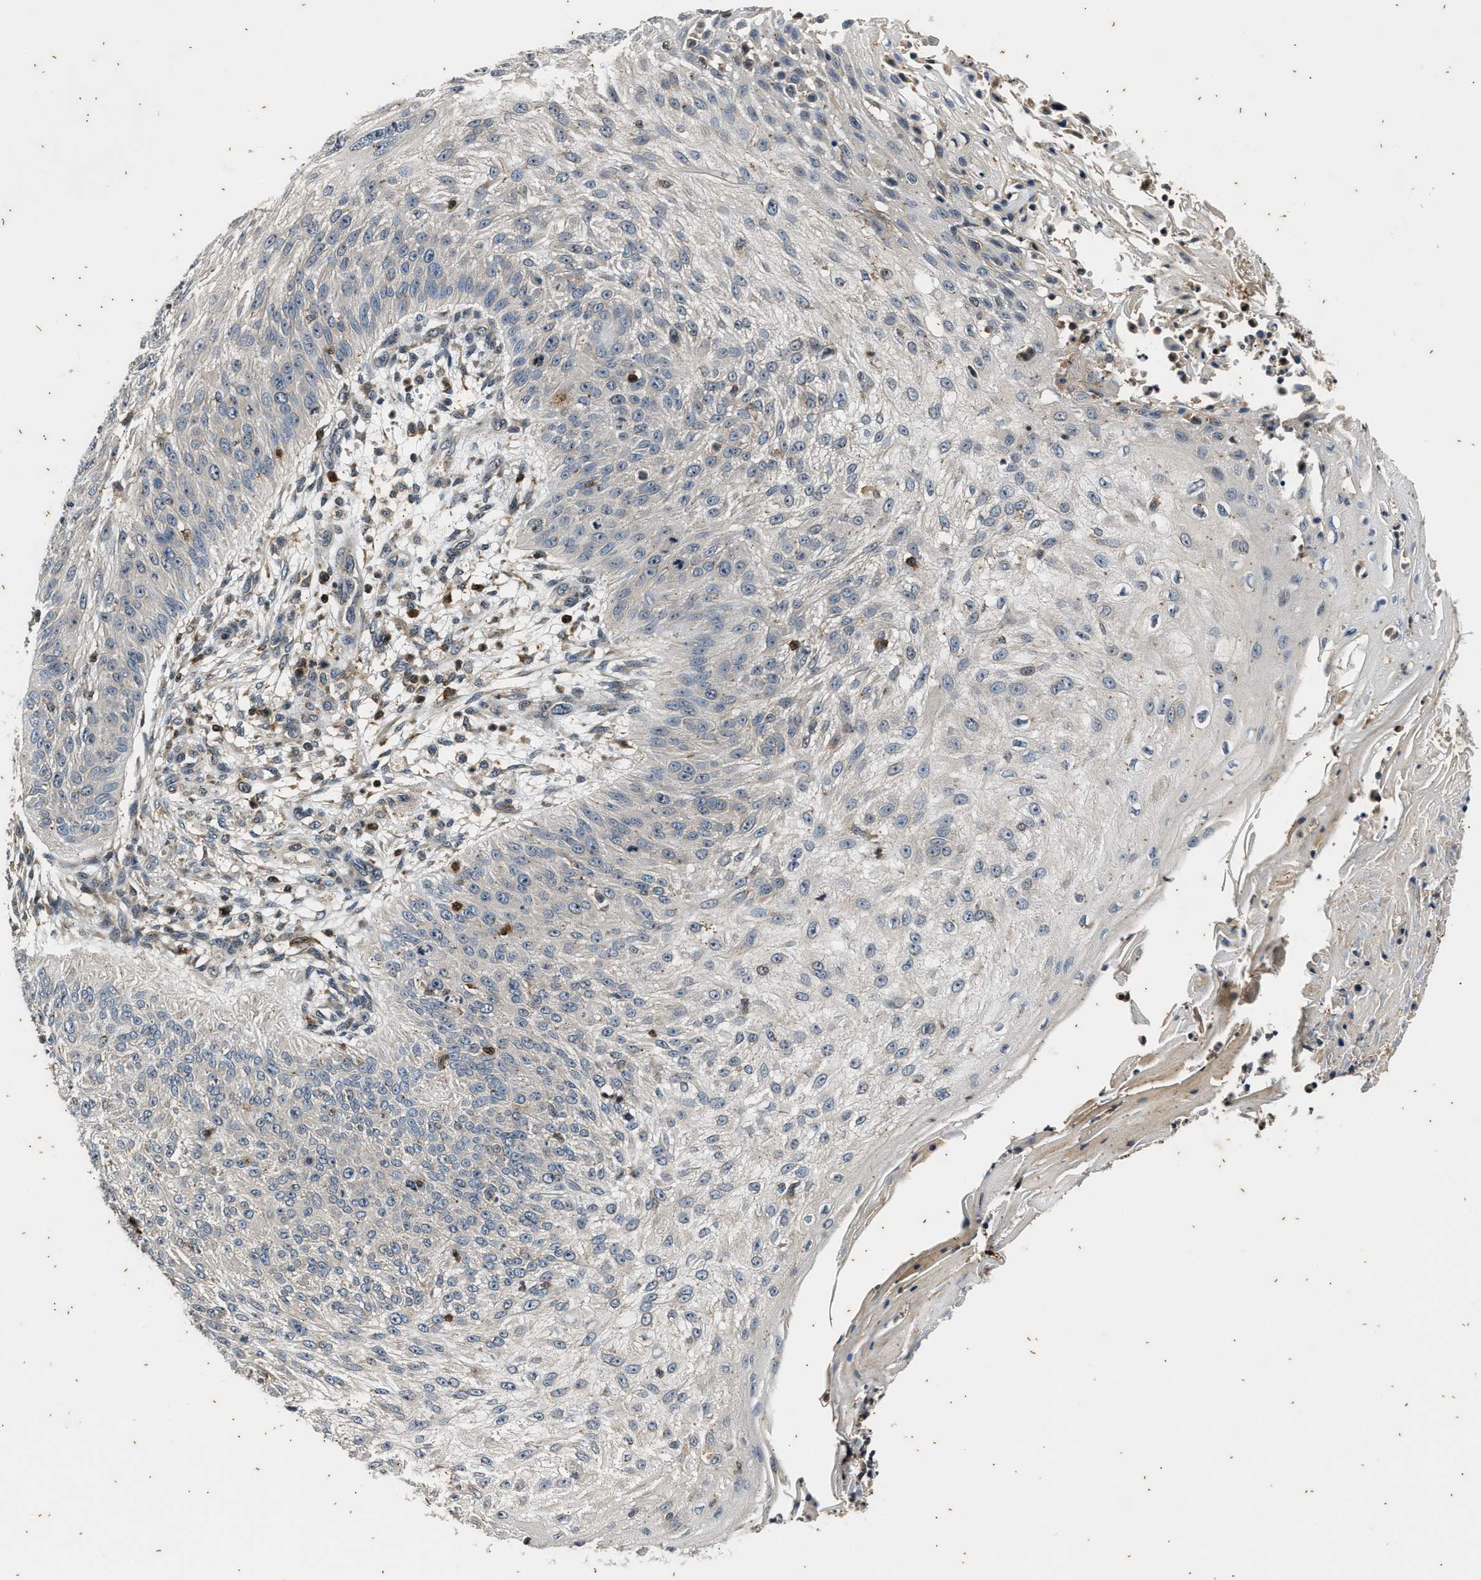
{"staining": {"intensity": "negative", "quantity": "none", "location": "none"}, "tissue": "skin cancer", "cell_type": "Tumor cells", "image_type": "cancer", "snomed": [{"axis": "morphology", "description": "Squamous cell carcinoma, NOS"}, {"axis": "topography", "description": "Skin"}], "caption": "There is no significant positivity in tumor cells of skin cancer (squamous cell carcinoma).", "gene": "PTPN7", "patient": {"sex": "female", "age": 80}}